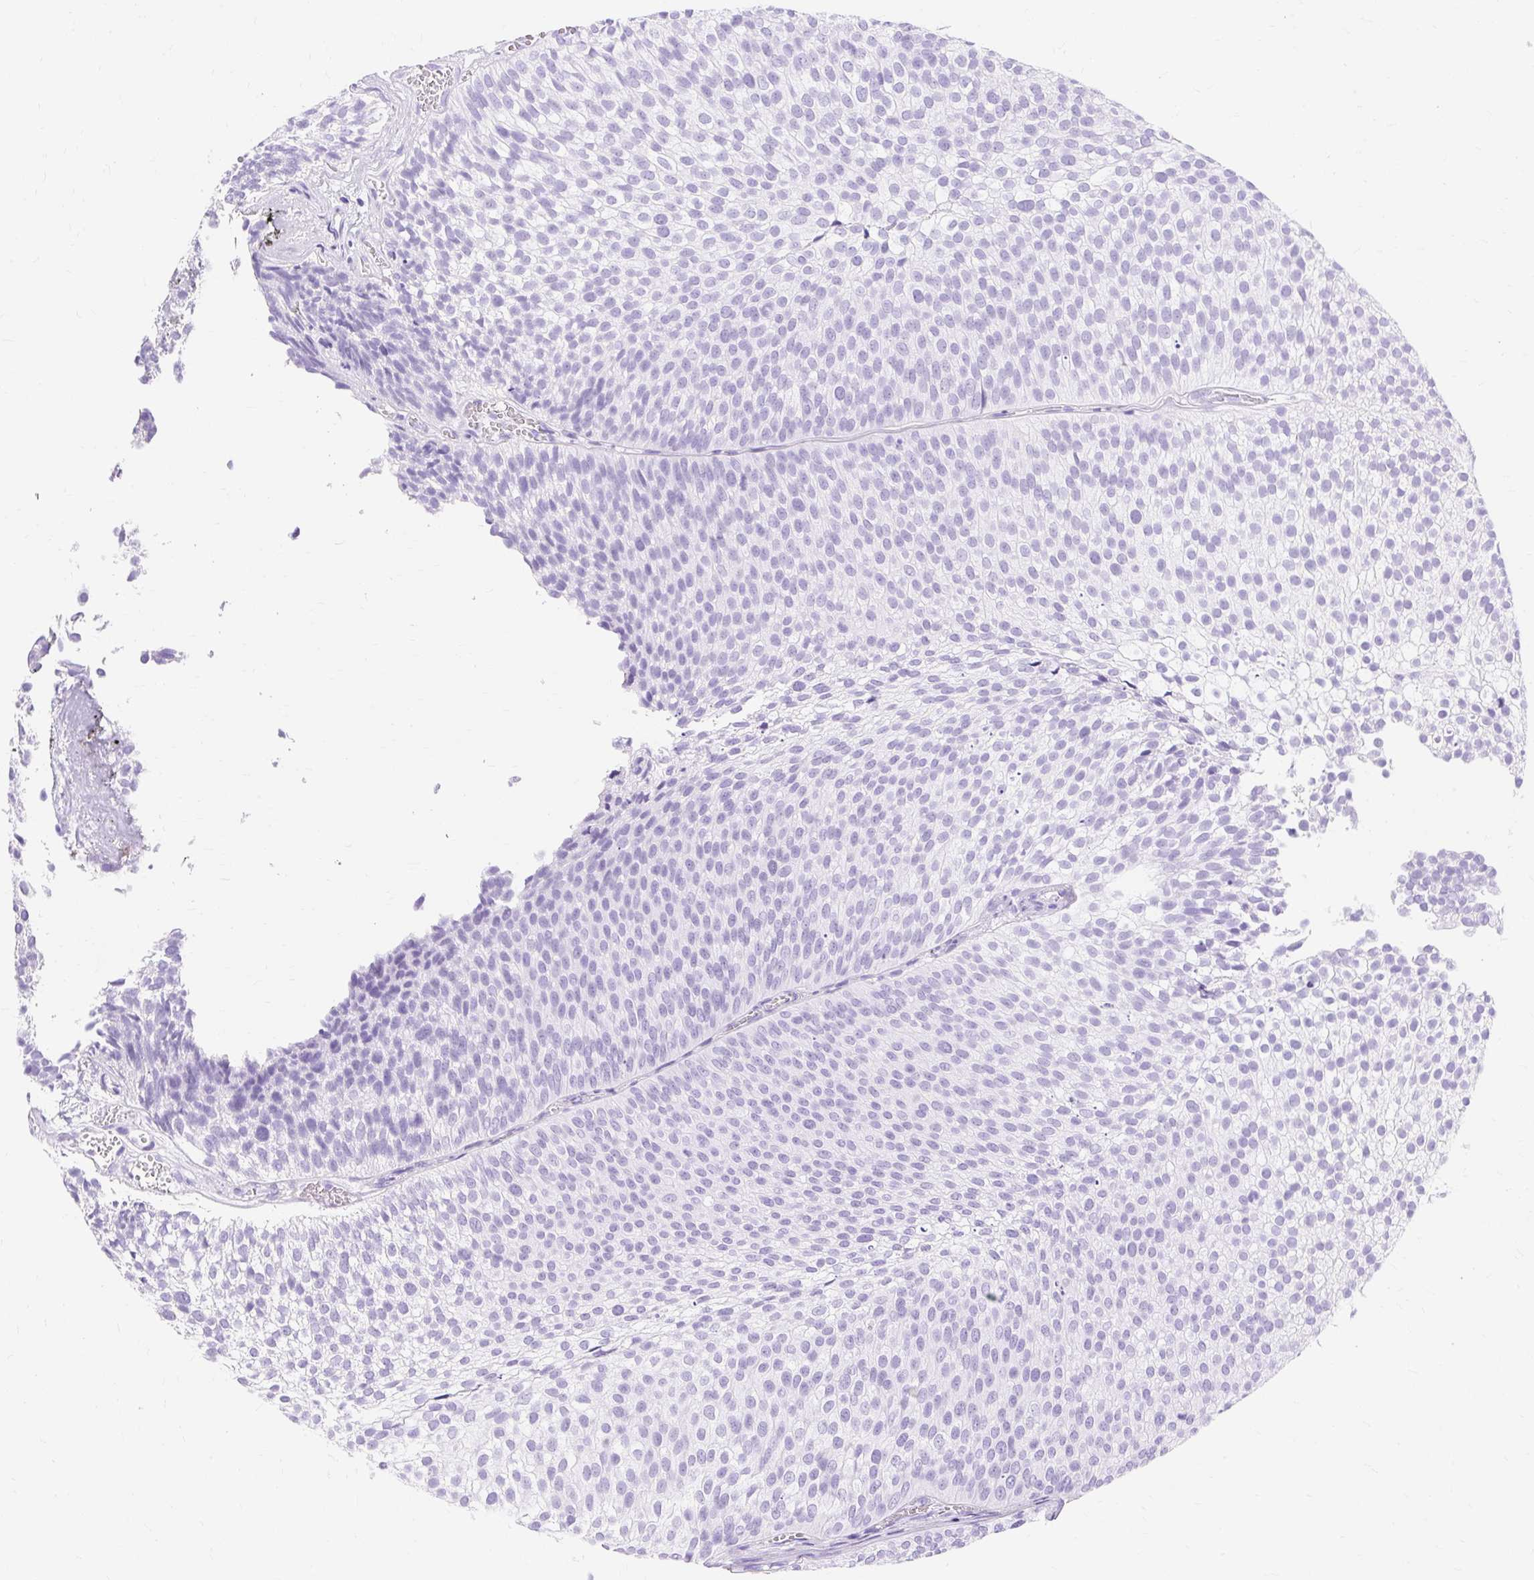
{"staining": {"intensity": "negative", "quantity": "none", "location": "none"}, "tissue": "urothelial cancer", "cell_type": "Tumor cells", "image_type": "cancer", "snomed": [{"axis": "morphology", "description": "Urothelial carcinoma, Low grade"}, {"axis": "topography", "description": "Urinary bladder"}], "caption": "High magnification brightfield microscopy of urothelial cancer stained with DAB (3,3'-diaminobenzidine) (brown) and counterstained with hematoxylin (blue): tumor cells show no significant positivity.", "gene": "MBP", "patient": {"sex": "male", "age": 91}}